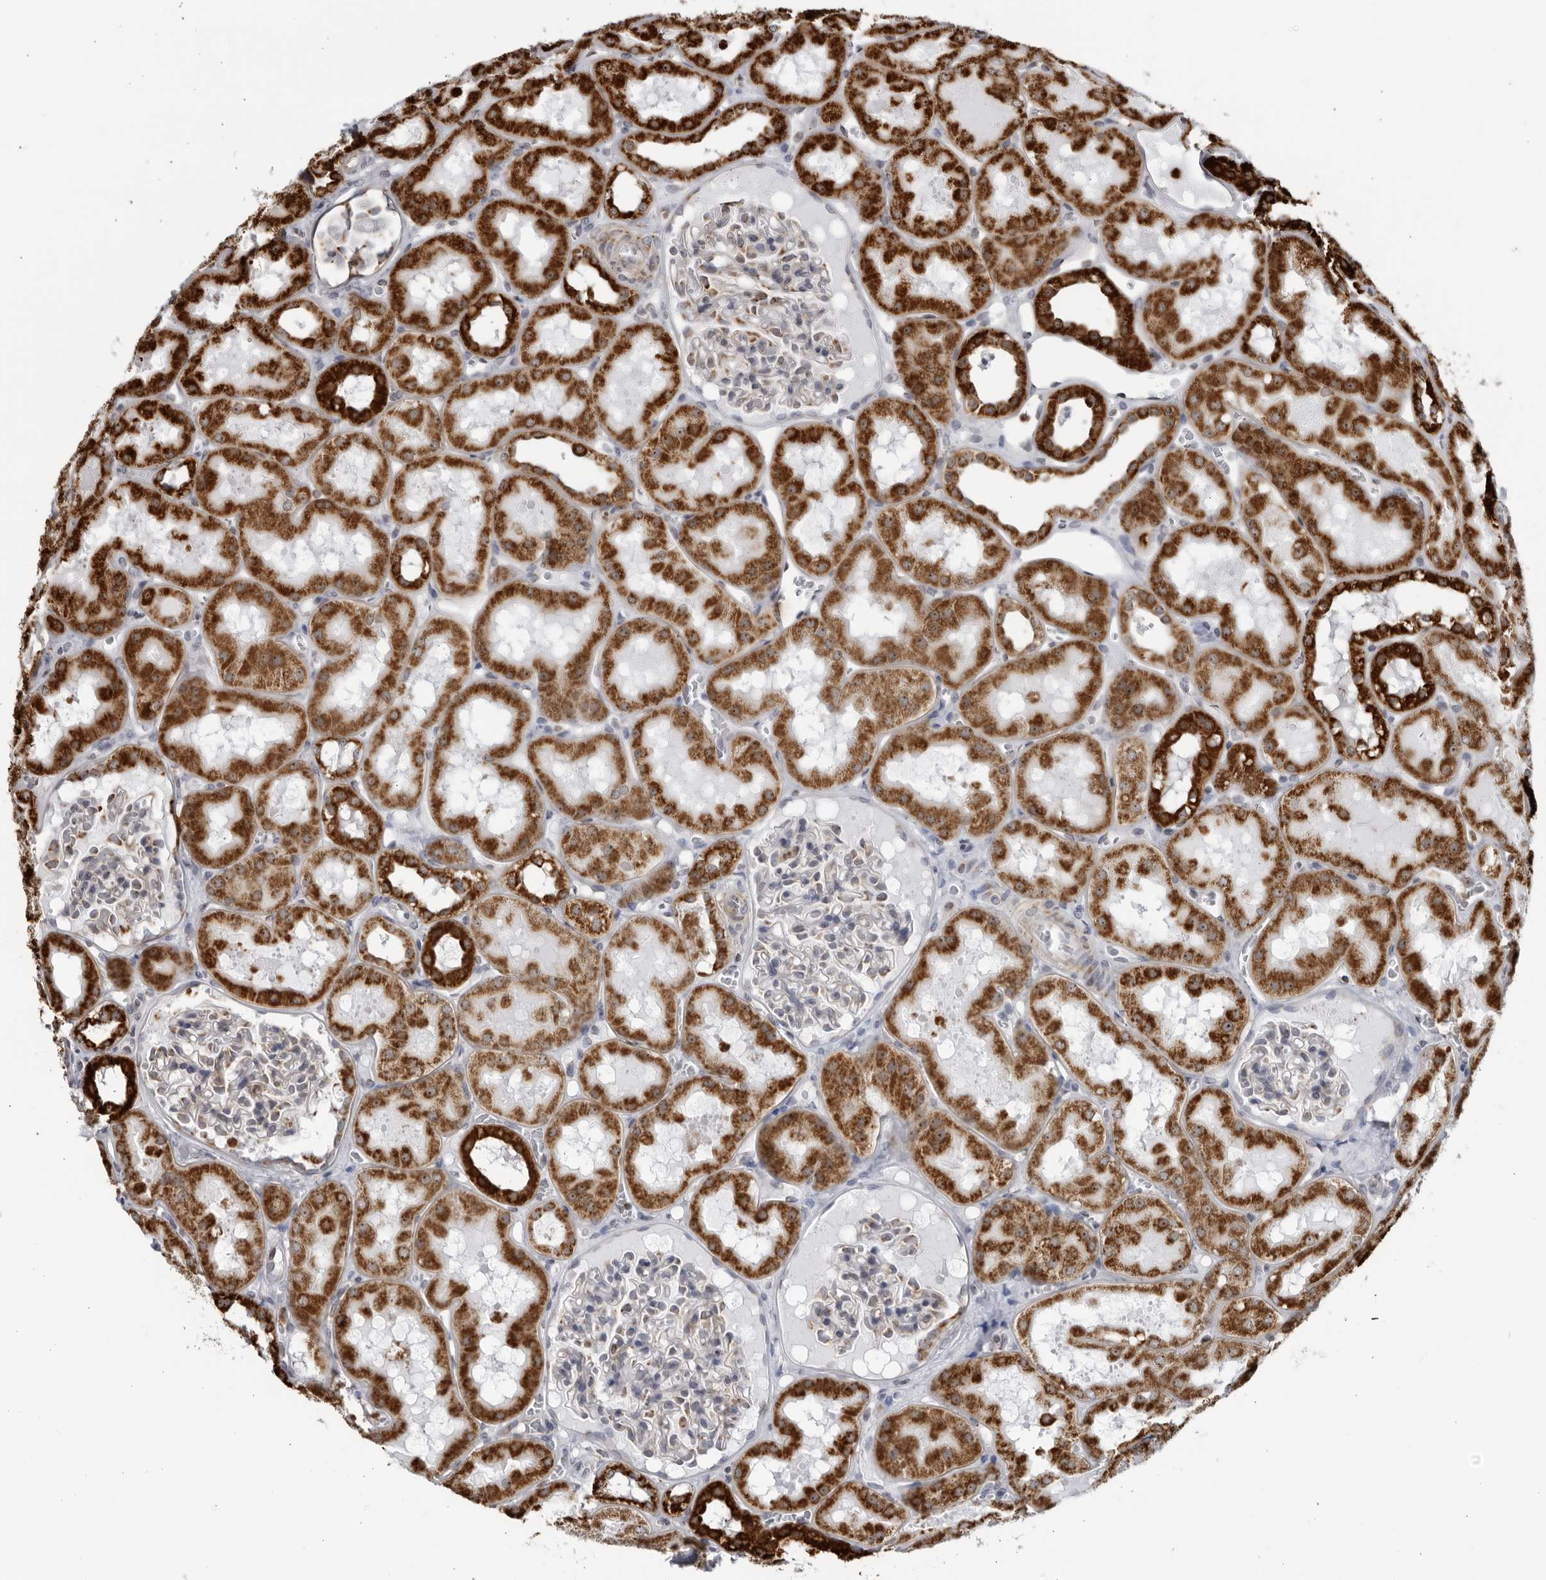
{"staining": {"intensity": "moderate", "quantity": "<25%", "location": "cytoplasmic/membranous"}, "tissue": "kidney", "cell_type": "Cells in glomeruli", "image_type": "normal", "snomed": [{"axis": "morphology", "description": "Normal tissue, NOS"}, {"axis": "topography", "description": "Kidney"}, {"axis": "topography", "description": "Urinary bladder"}], "caption": "Human kidney stained for a protein (brown) displays moderate cytoplasmic/membranous positive positivity in approximately <25% of cells in glomeruli.", "gene": "RBM34", "patient": {"sex": "male", "age": 16}}